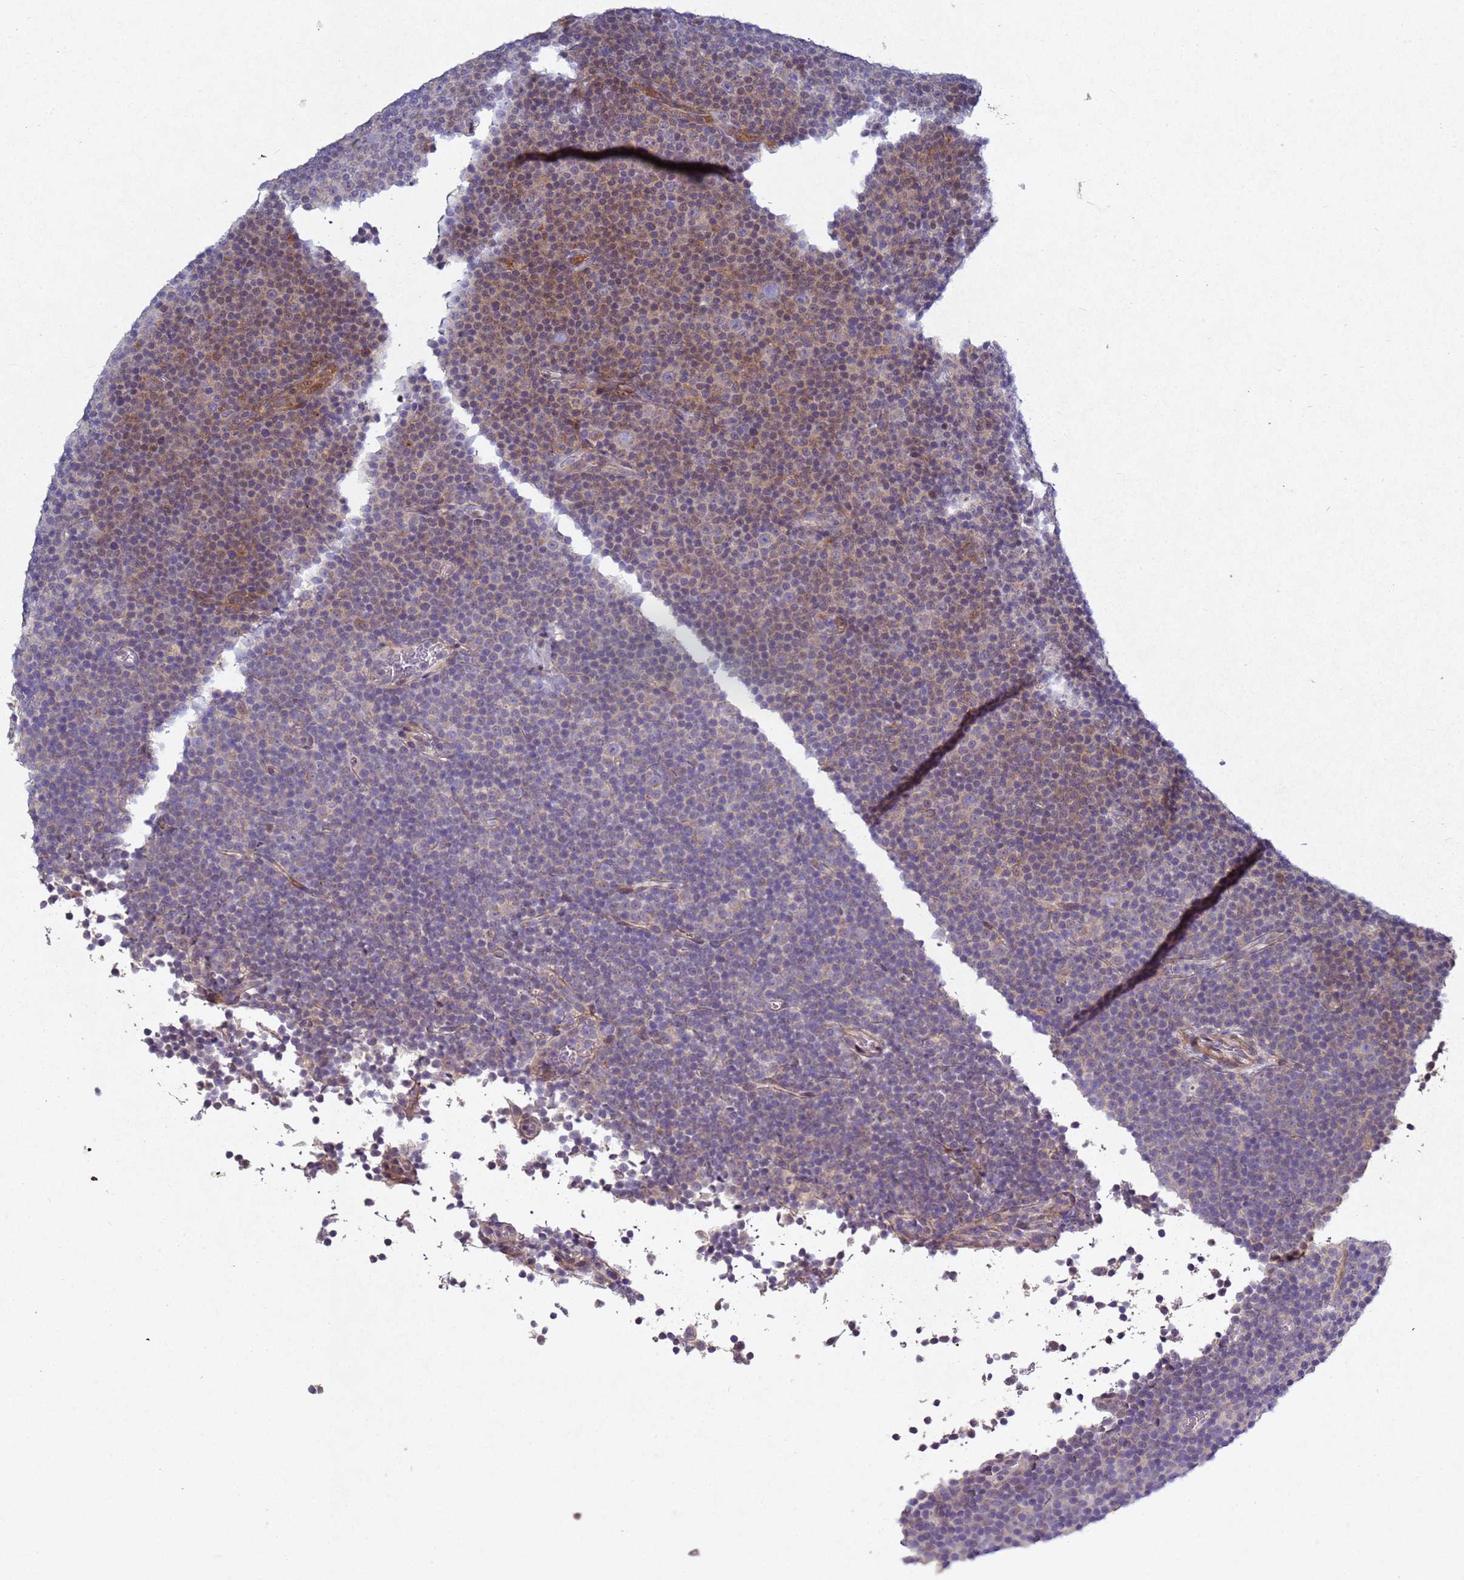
{"staining": {"intensity": "weak", "quantity": "<25%", "location": "cytoplasmic/membranous"}, "tissue": "lymphoma", "cell_type": "Tumor cells", "image_type": "cancer", "snomed": [{"axis": "morphology", "description": "Malignant lymphoma, non-Hodgkin's type, Low grade"}, {"axis": "topography", "description": "Lymph node"}], "caption": "Tumor cells are negative for protein expression in human lymphoma.", "gene": "TNPO2", "patient": {"sex": "female", "age": 67}}